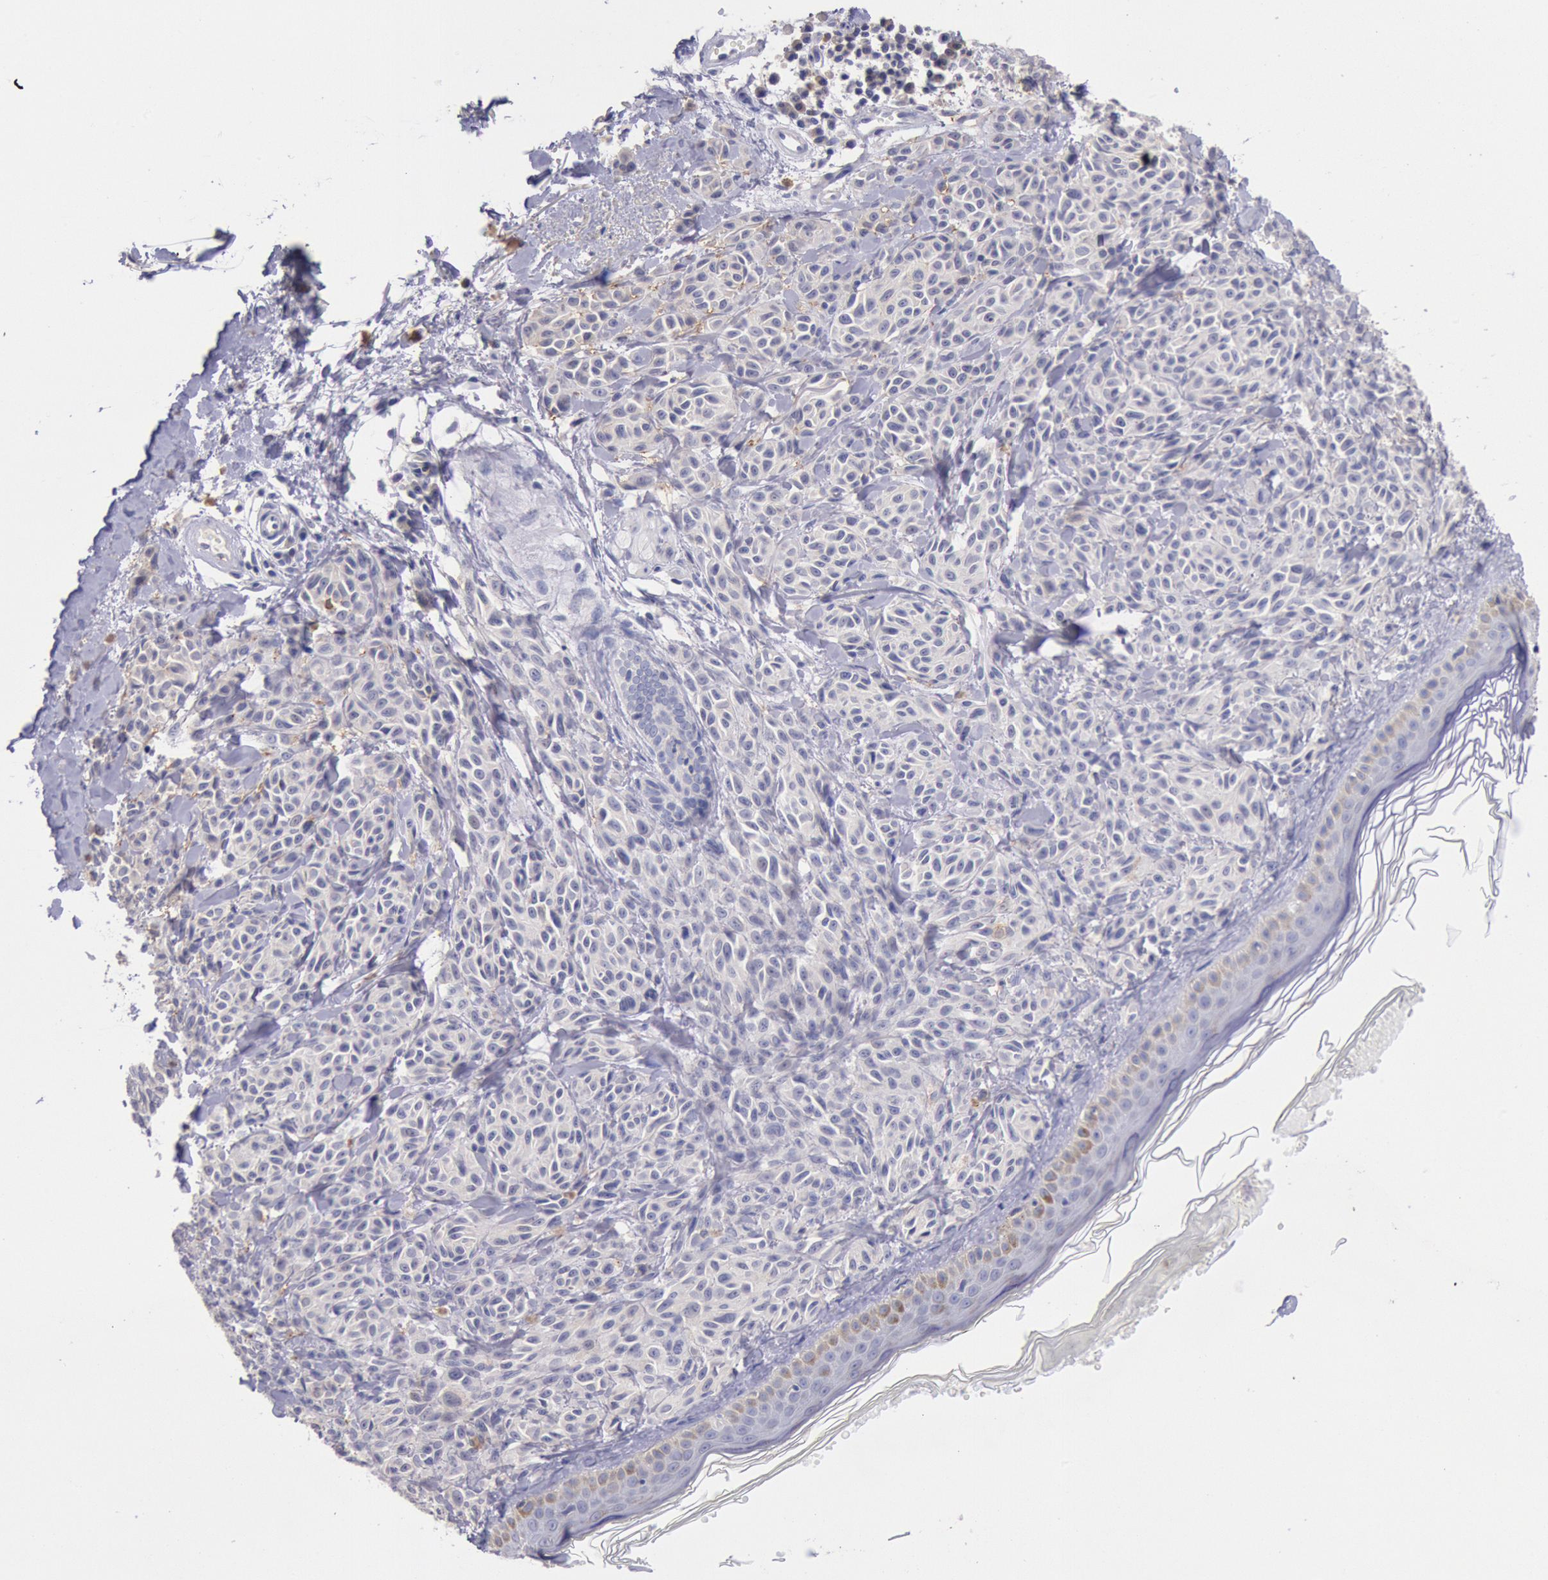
{"staining": {"intensity": "negative", "quantity": "none", "location": "none"}, "tissue": "melanoma", "cell_type": "Tumor cells", "image_type": "cancer", "snomed": [{"axis": "morphology", "description": "Malignant melanoma, NOS"}, {"axis": "topography", "description": "Skin"}], "caption": "The immunohistochemistry image has no significant staining in tumor cells of malignant melanoma tissue.", "gene": "GAL3ST1", "patient": {"sex": "female", "age": 73}}